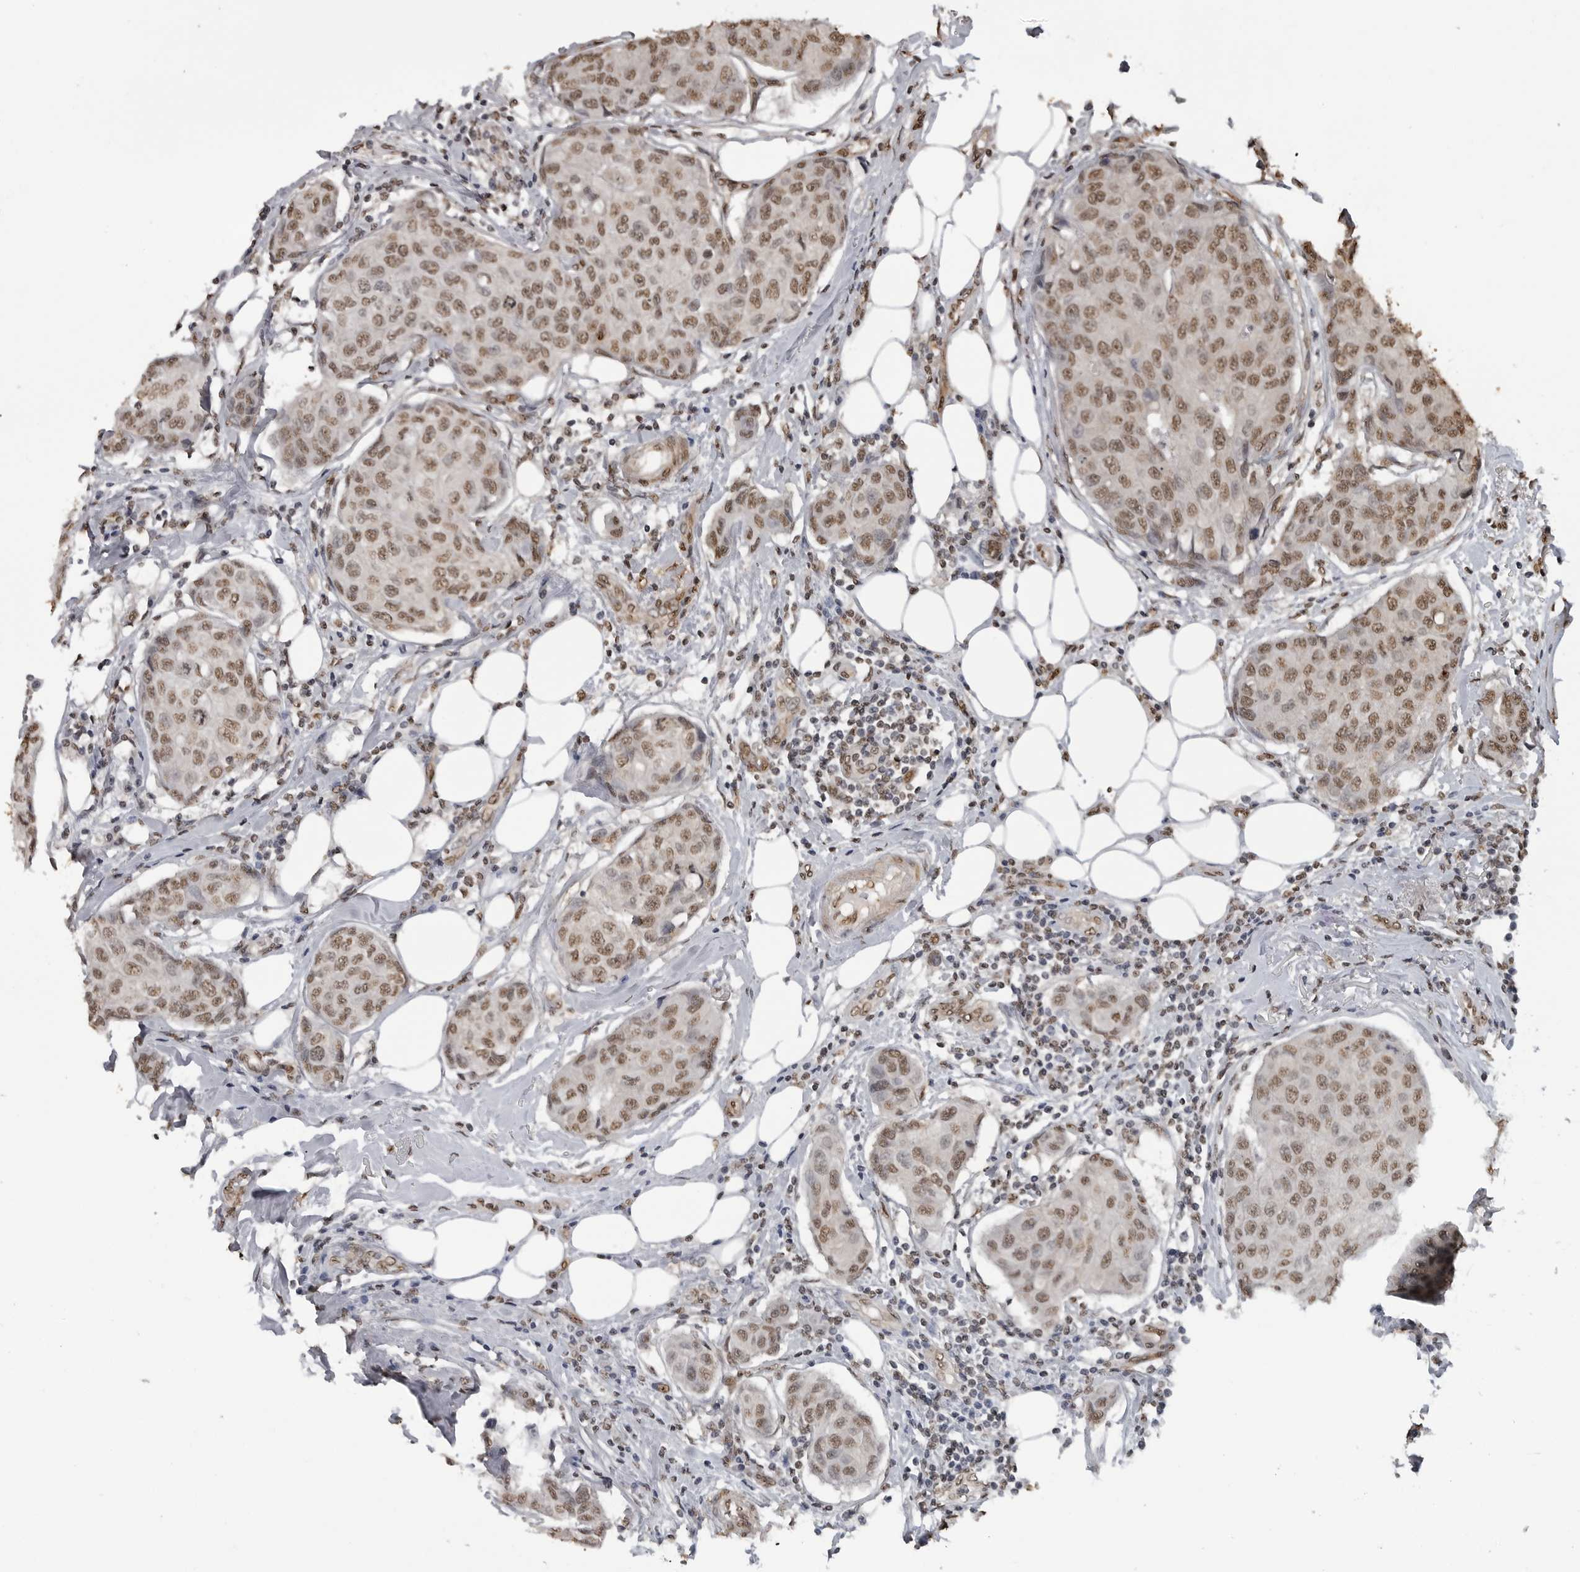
{"staining": {"intensity": "moderate", "quantity": ">75%", "location": "nuclear"}, "tissue": "breast cancer", "cell_type": "Tumor cells", "image_type": "cancer", "snomed": [{"axis": "morphology", "description": "Duct carcinoma"}, {"axis": "topography", "description": "Breast"}], "caption": "A medium amount of moderate nuclear expression is seen in about >75% of tumor cells in invasive ductal carcinoma (breast) tissue.", "gene": "SMAD2", "patient": {"sex": "female", "age": 80}}